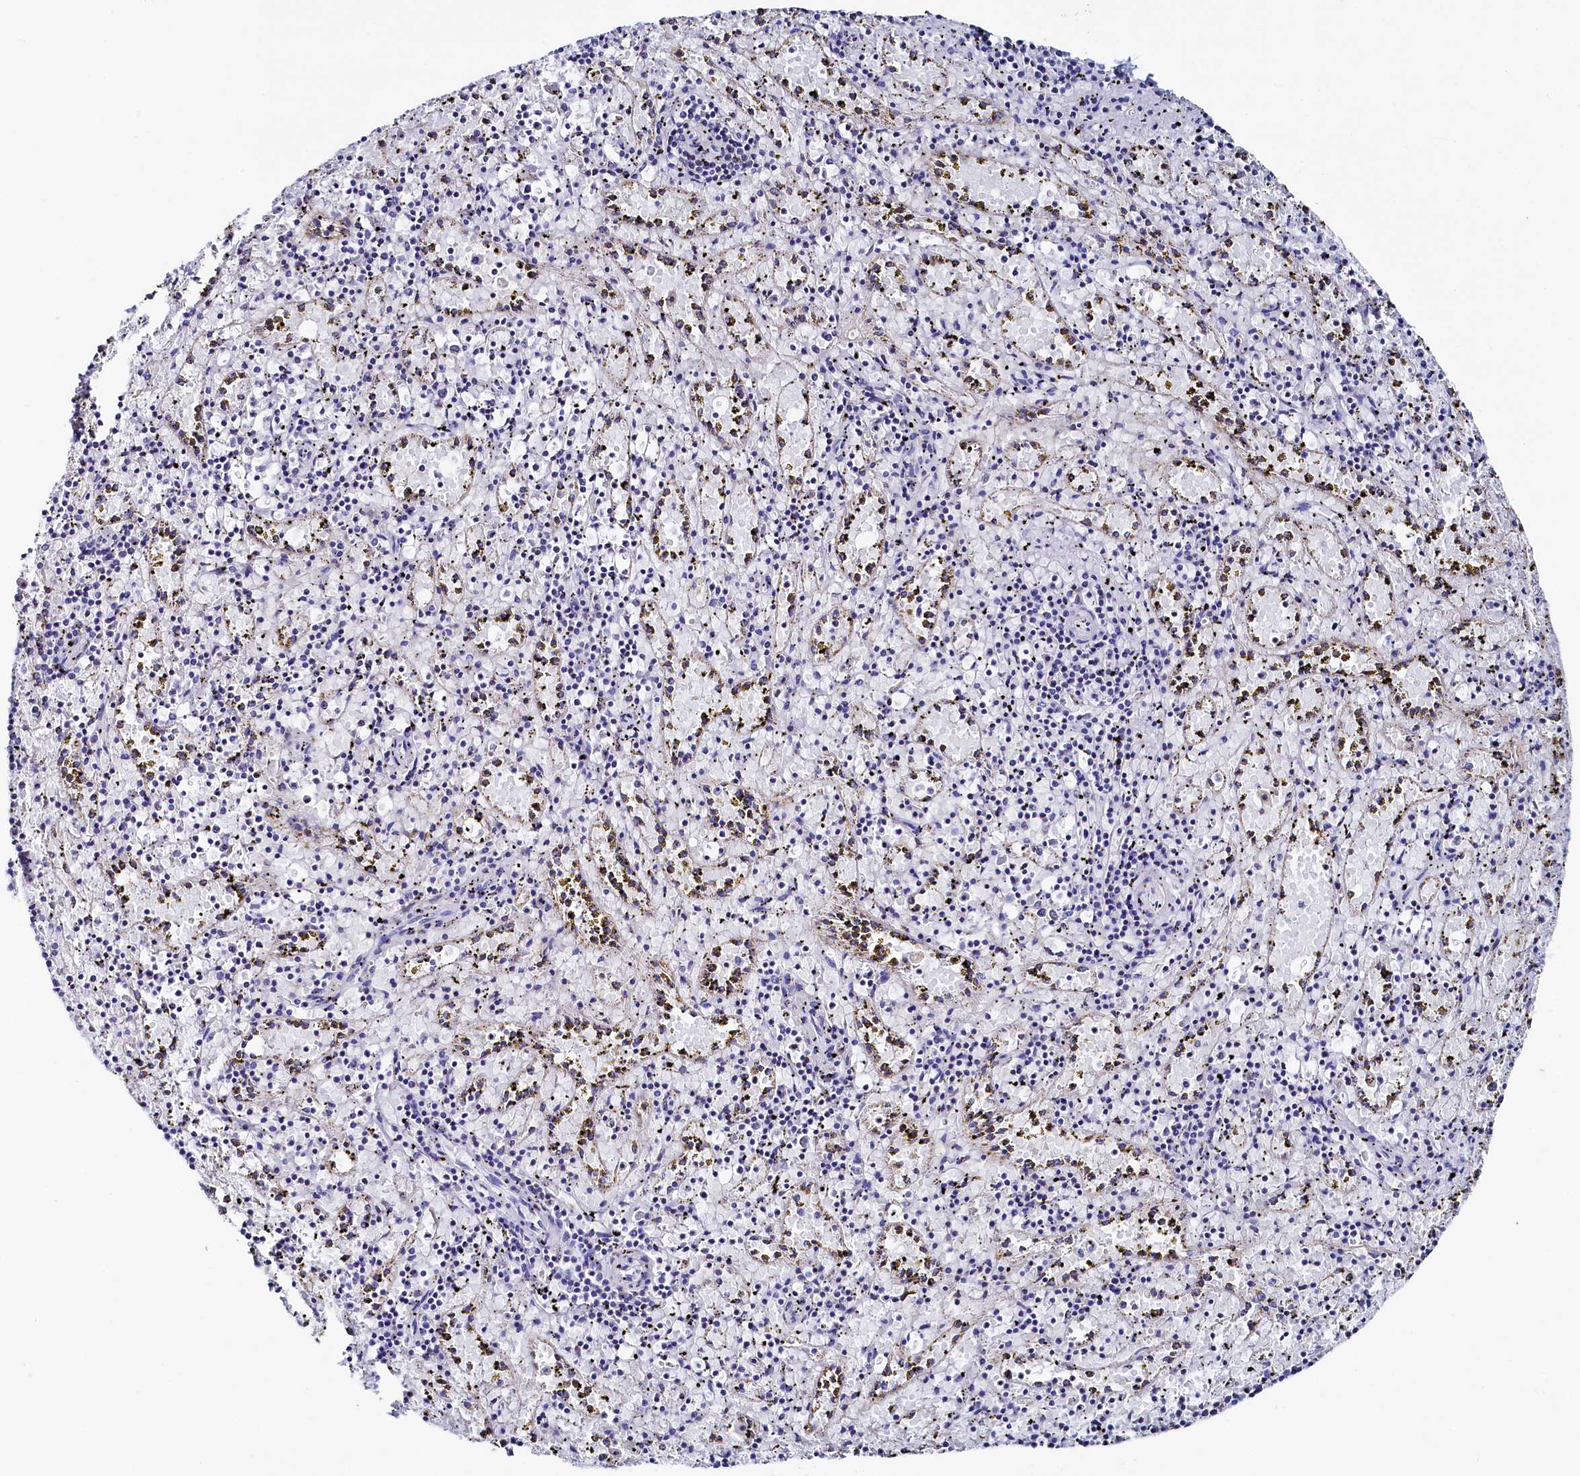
{"staining": {"intensity": "moderate", "quantity": "<25%", "location": "cytoplasmic/membranous"}, "tissue": "spleen", "cell_type": "Cells in red pulp", "image_type": "normal", "snomed": [{"axis": "morphology", "description": "Normal tissue, NOS"}, {"axis": "topography", "description": "Spleen"}], "caption": "Spleen stained for a protein (brown) shows moderate cytoplasmic/membranous positive positivity in about <25% of cells in red pulp.", "gene": "MMAB", "patient": {"sex": "male", "age": 11}}